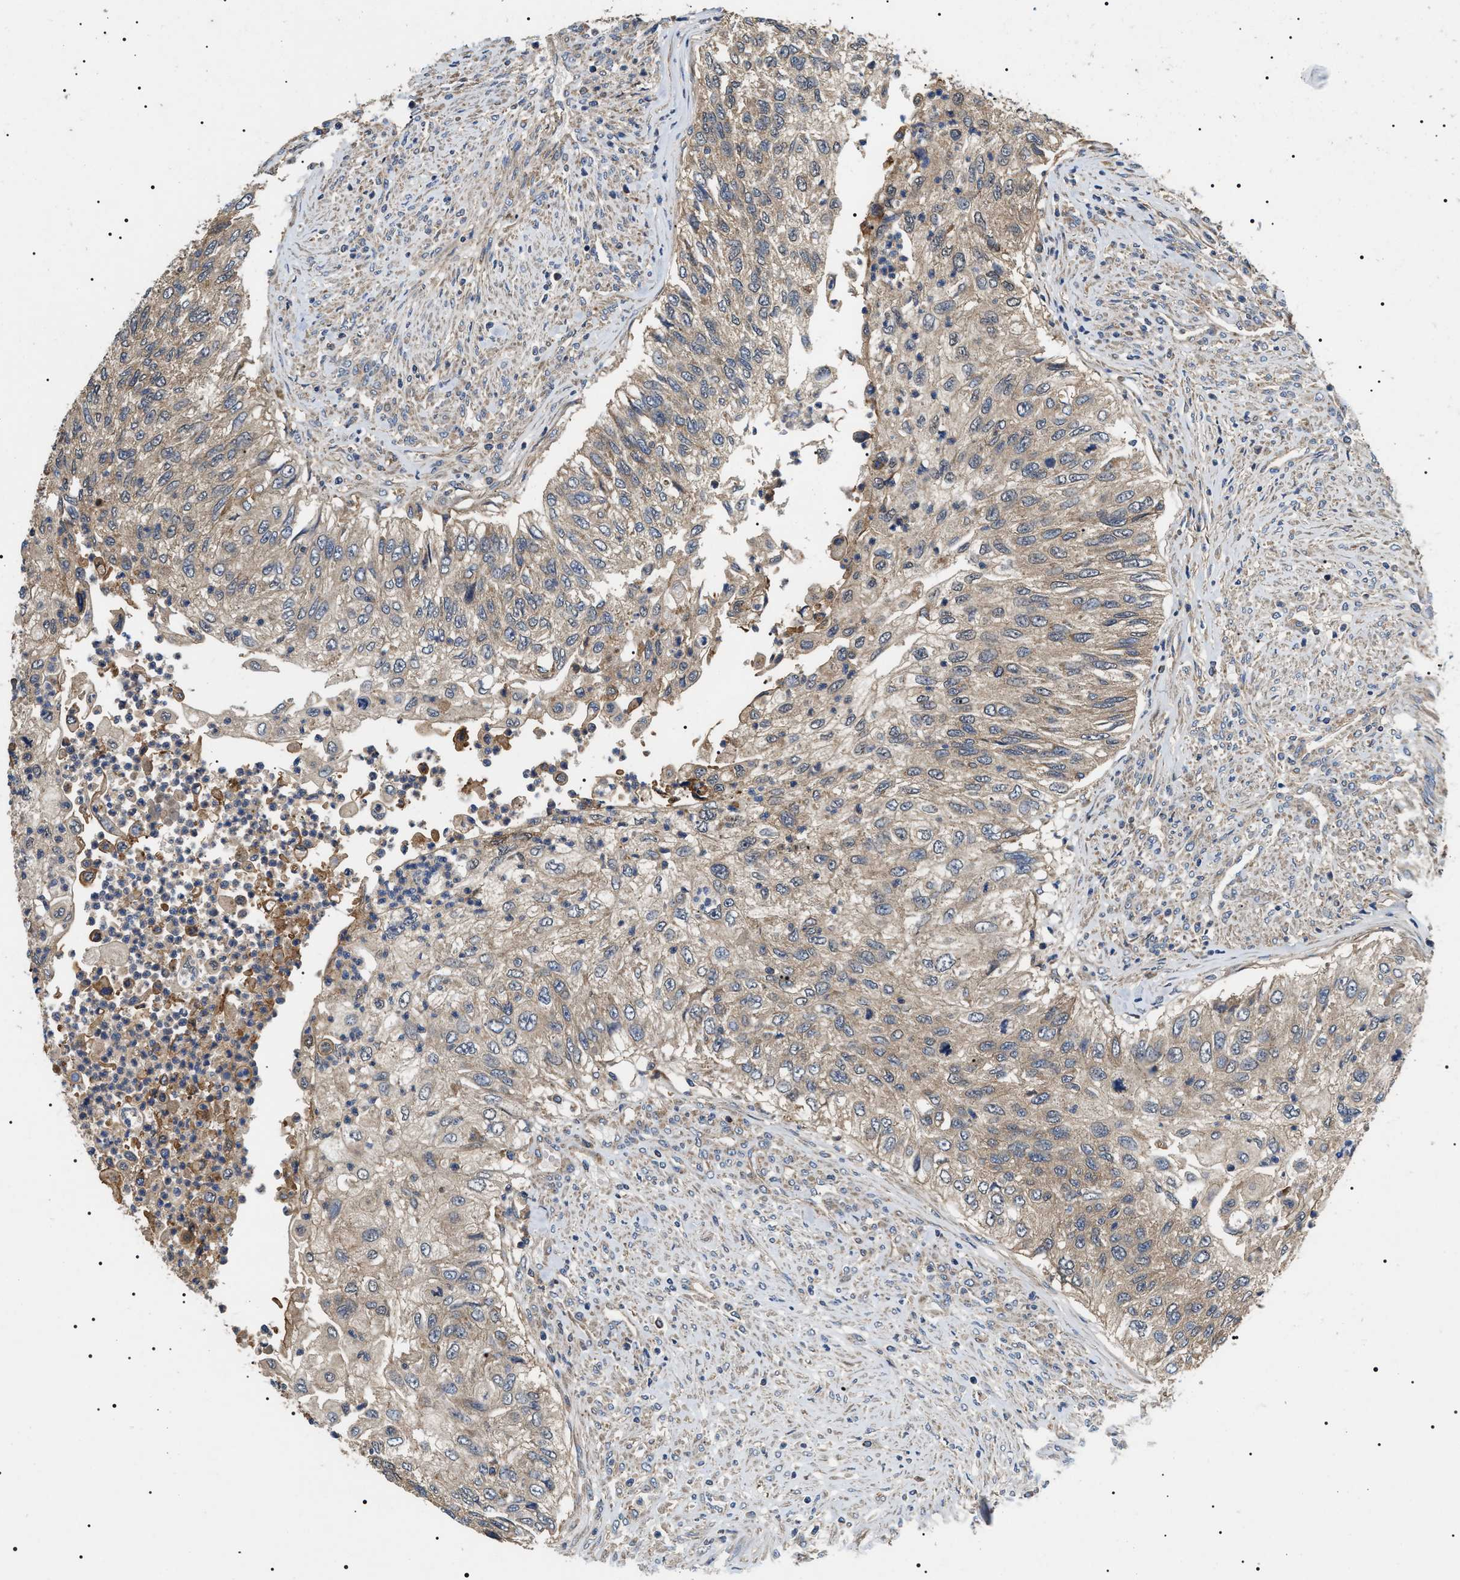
{"staining": {"intensity": "weak", "quantity": ">75%", "location": "cytoplasmic/membranous"}, "tissue": "urothelial cancer", "cell_type": "Tumor cells", "image_type": "cancer", "snomed": [{"axis": "morphology", "description": "Urothelial carcinoma, High grade"}, {"axis": "topography", "description": "Urinary bladder"}], "caption": "Human urothelial cancer stained with a protein marker displays weak staining in tumor cells.", "gene": "OXSM", "patient": {"sex": "female", "age": 60}}